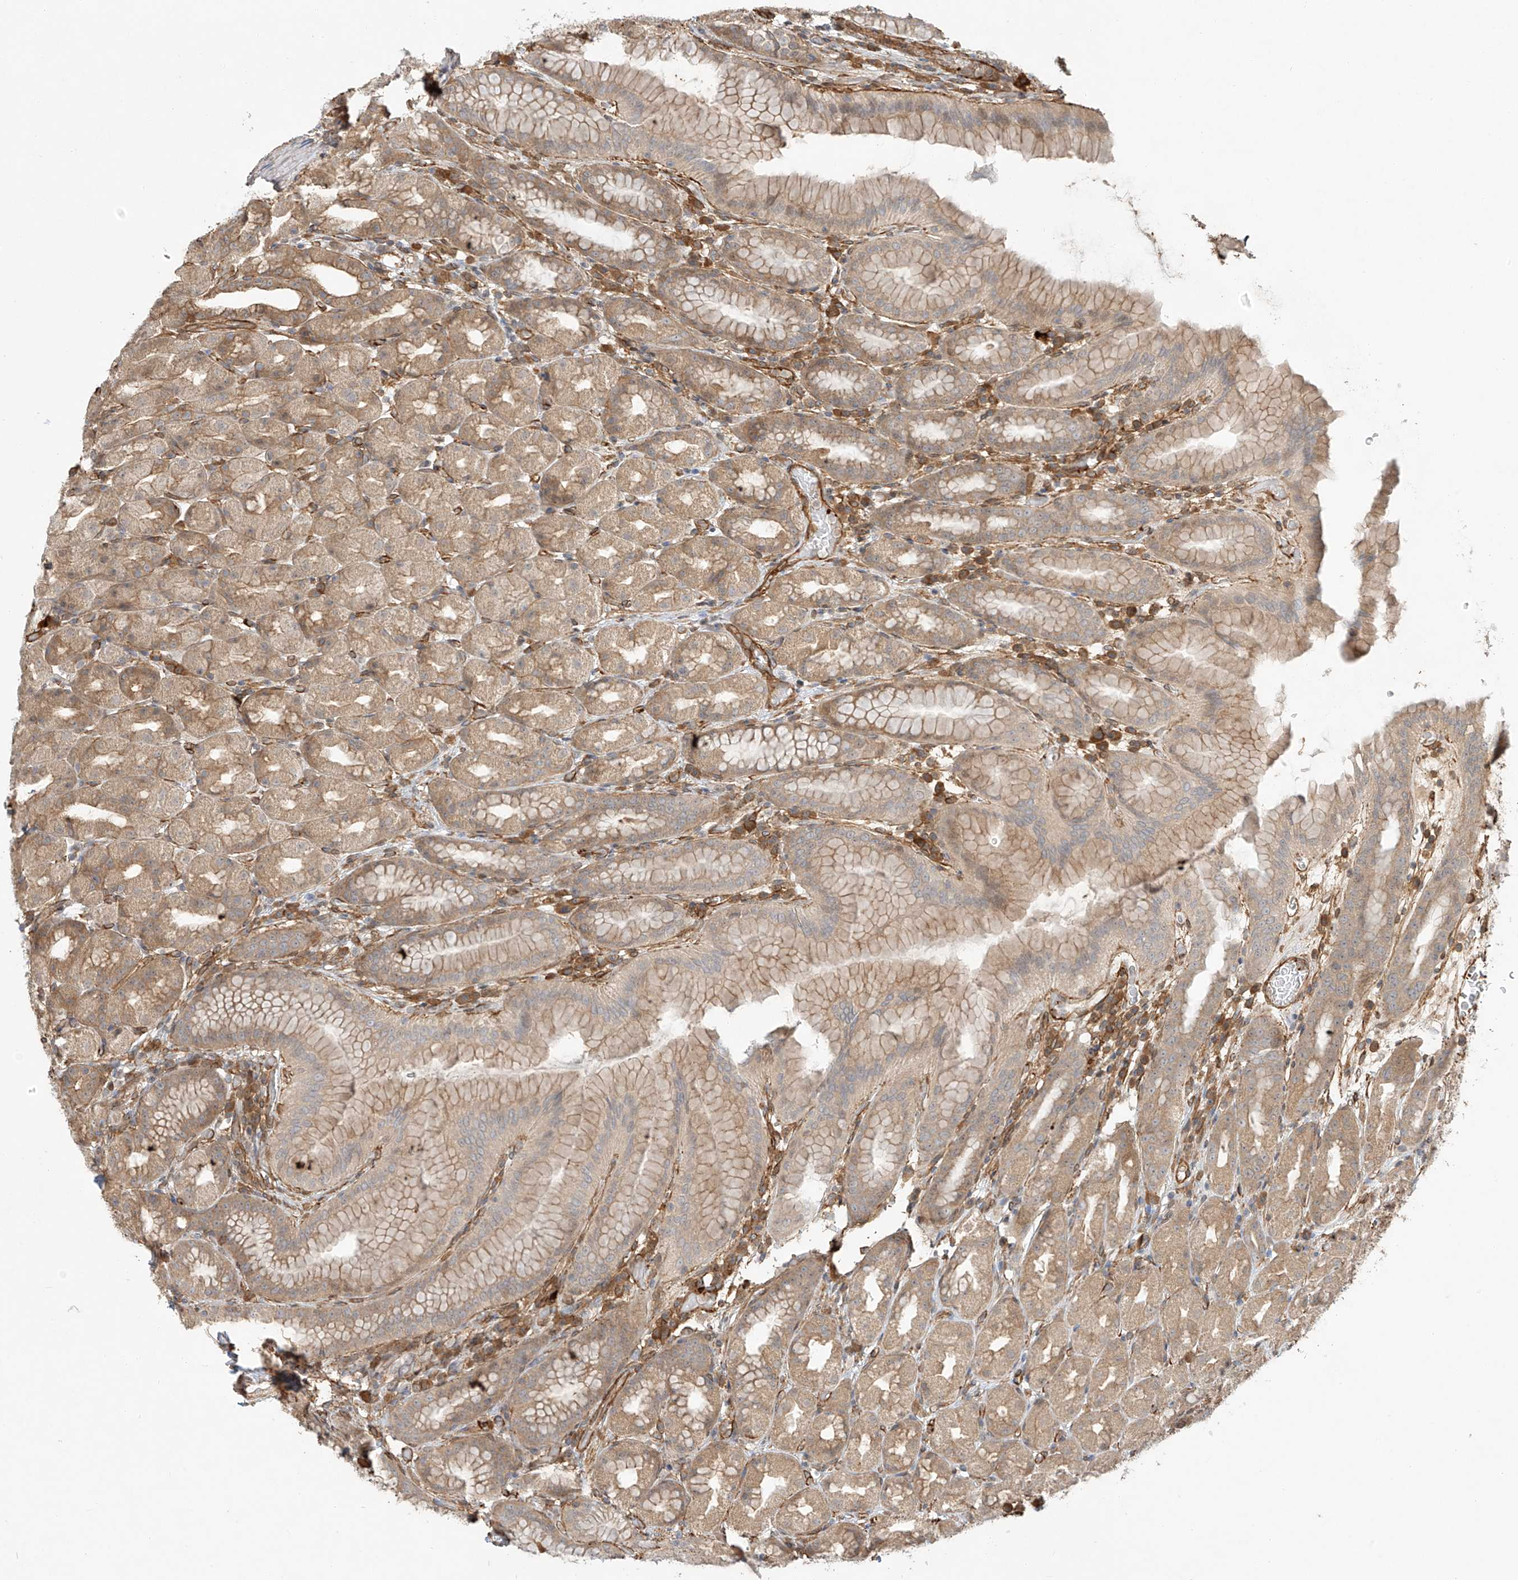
{"staining": {"intensity": "weak", "quantity": ">75%", "location": "cytoplasmic/membranous"}, "tissue": "stomach", "cell_type": "Glandular cells", "image_type": "normal", "snomed": [{"axis": "morphology", "description": "Normal tissue, NOS"}, {"axis": "topography", "description": "Stomach, upper"}], "caption": "Weak cytoplasmic/membranous staining for a protein is seen in about >75% of glandular cells of normal stomach using IHC.", "gene": "CSMD3", "patient": {"sex": "male", "age": 68}}